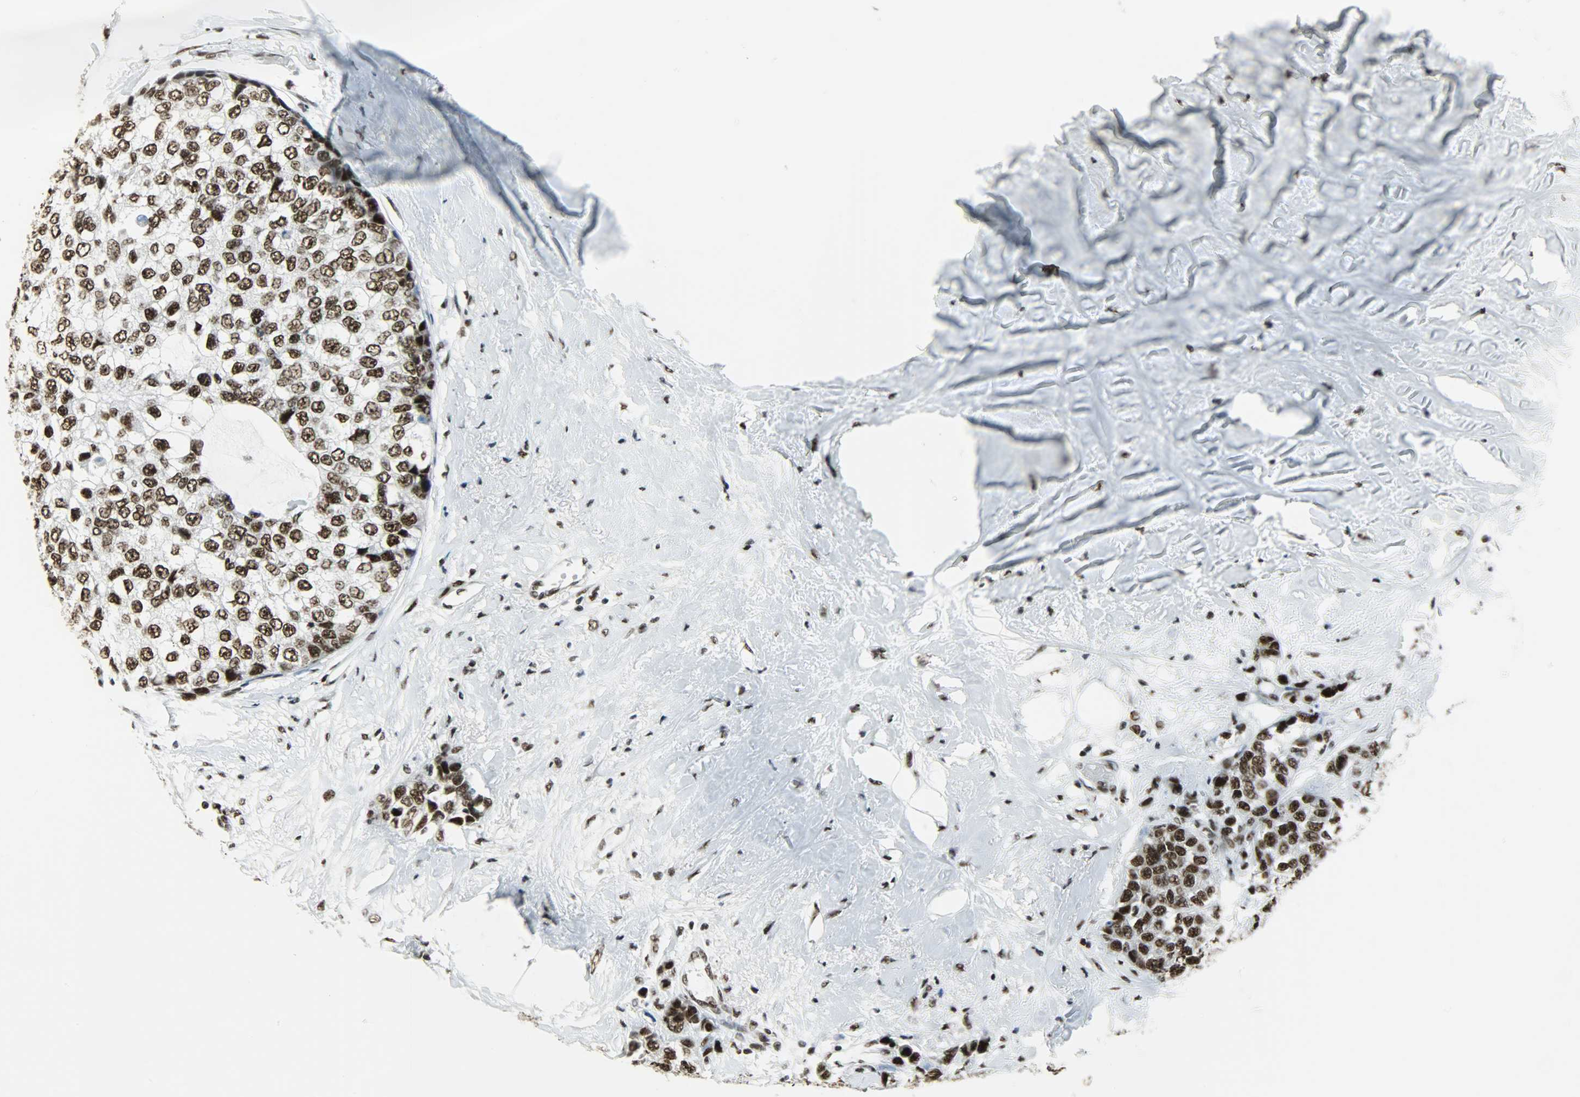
{"staining": {"intensity": "strong", "quantity": ">75%", "location": "nuclear"}, "tissue": "breast cancer", "cell_type": "Tumor cells", "image_type": "cancer", "snomed": [{"axis": "morphology", "description": "Duct carcinoma"}, {"axis": "topography", "description": "Breast"}], "caption": "Breast cancer (invasive ductal carcinoma) was stained to show a protein in brown. There is high levels of strong nuclear positivity in about >75% of tumor cells.", "gene": "SNRPA", "patient": {"sex": "female", "age": 51}}